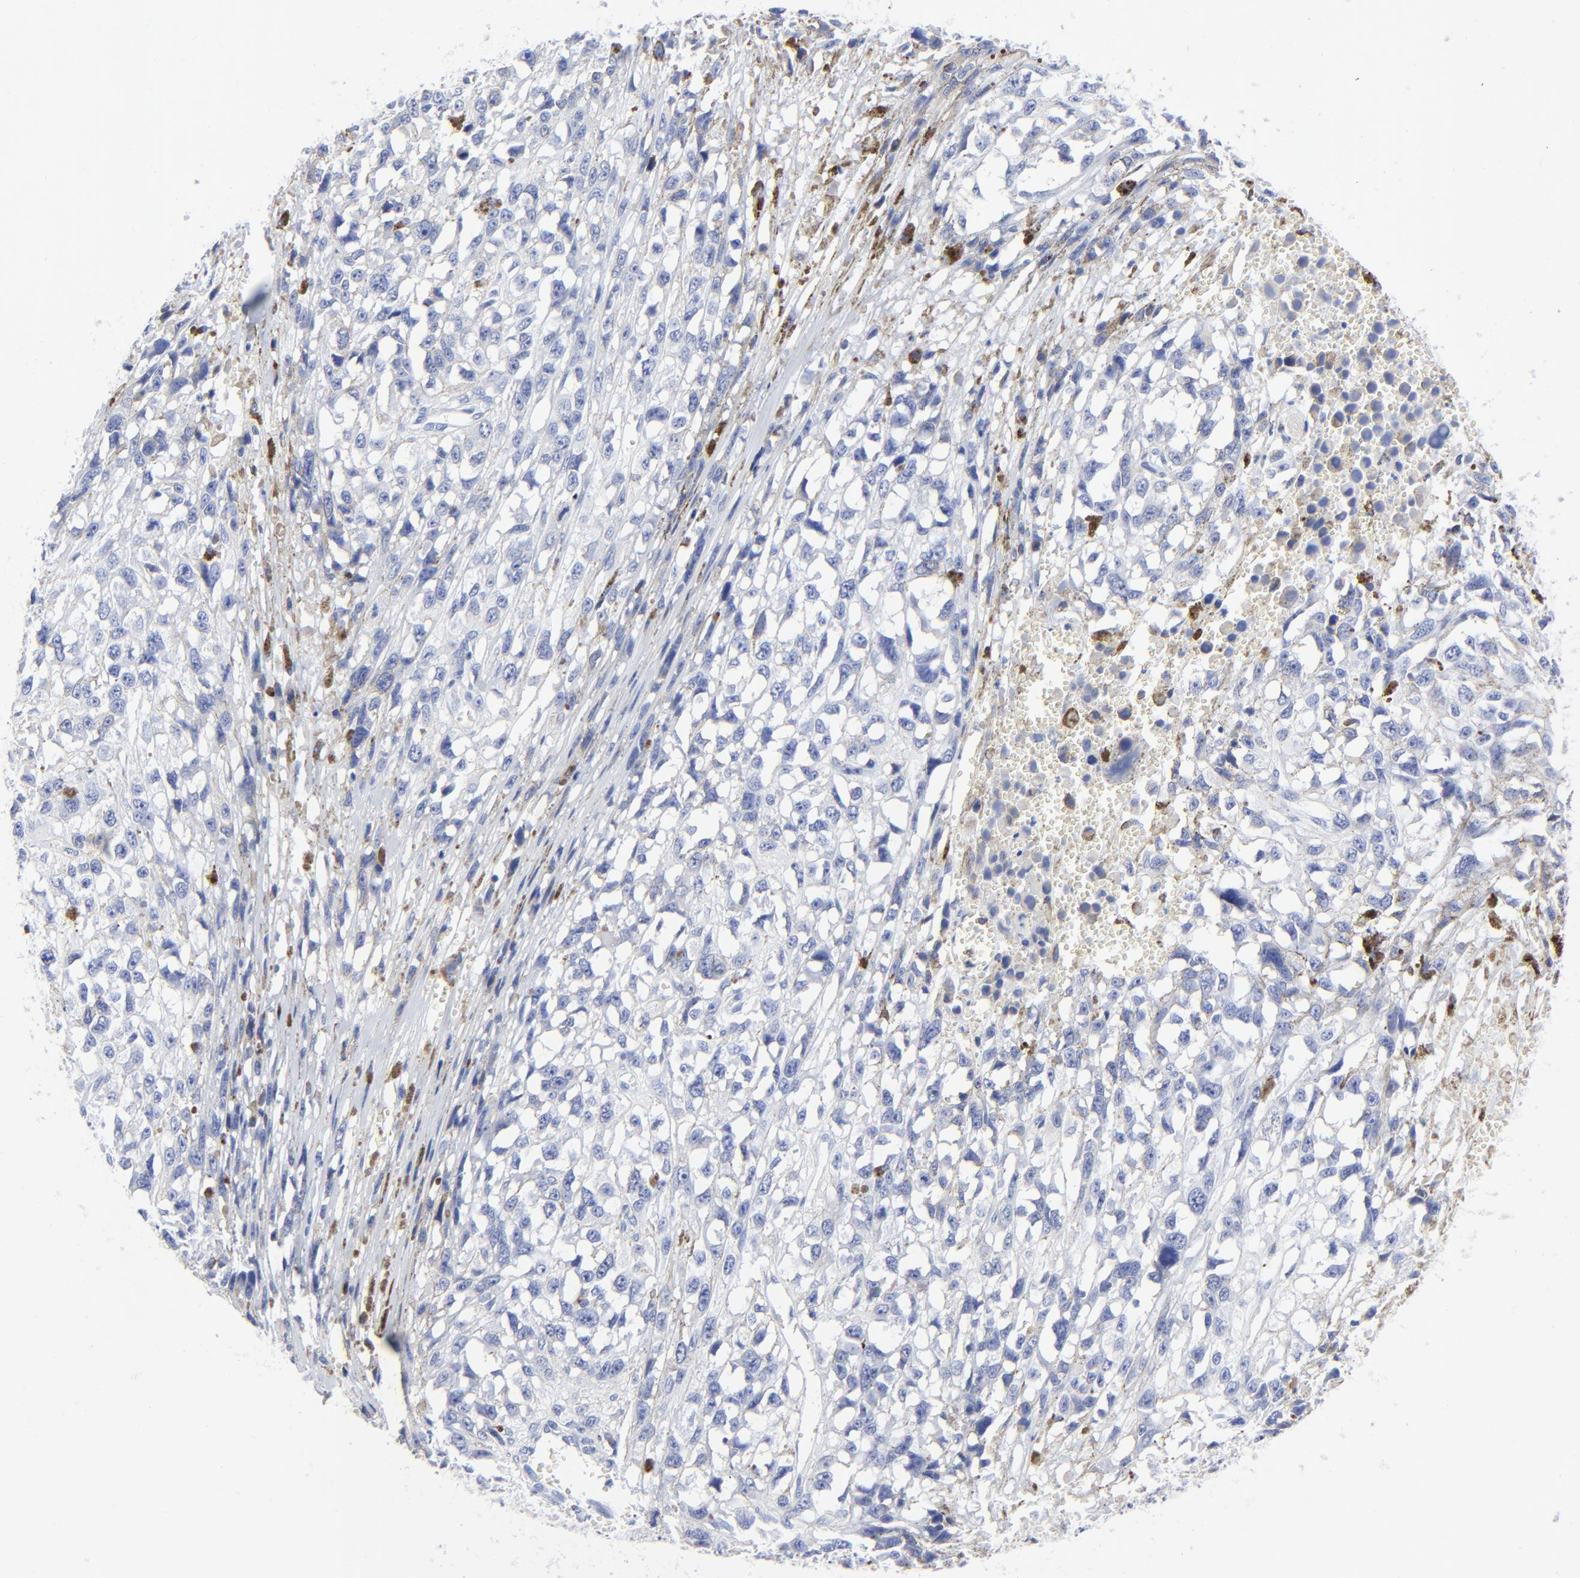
{"staining": {"intensity": "negative", "quantity": "none", "location": "none"}, "tissue": "melanoma", "cell_type": "Tumor cells", "image_type": "cancer", "snomed": [{"axis": "morphology", "description": "Malignant melanoma, Metastatic site"}, {"axis": "topography", "description": "Lymph node"}], "caption": "Melanoma stained for a protein using immunohistochemistry (IHC) exhibits no staining tumor cells.", "gene": "LCK", "patient": {"sex": "male", "age": 59}}